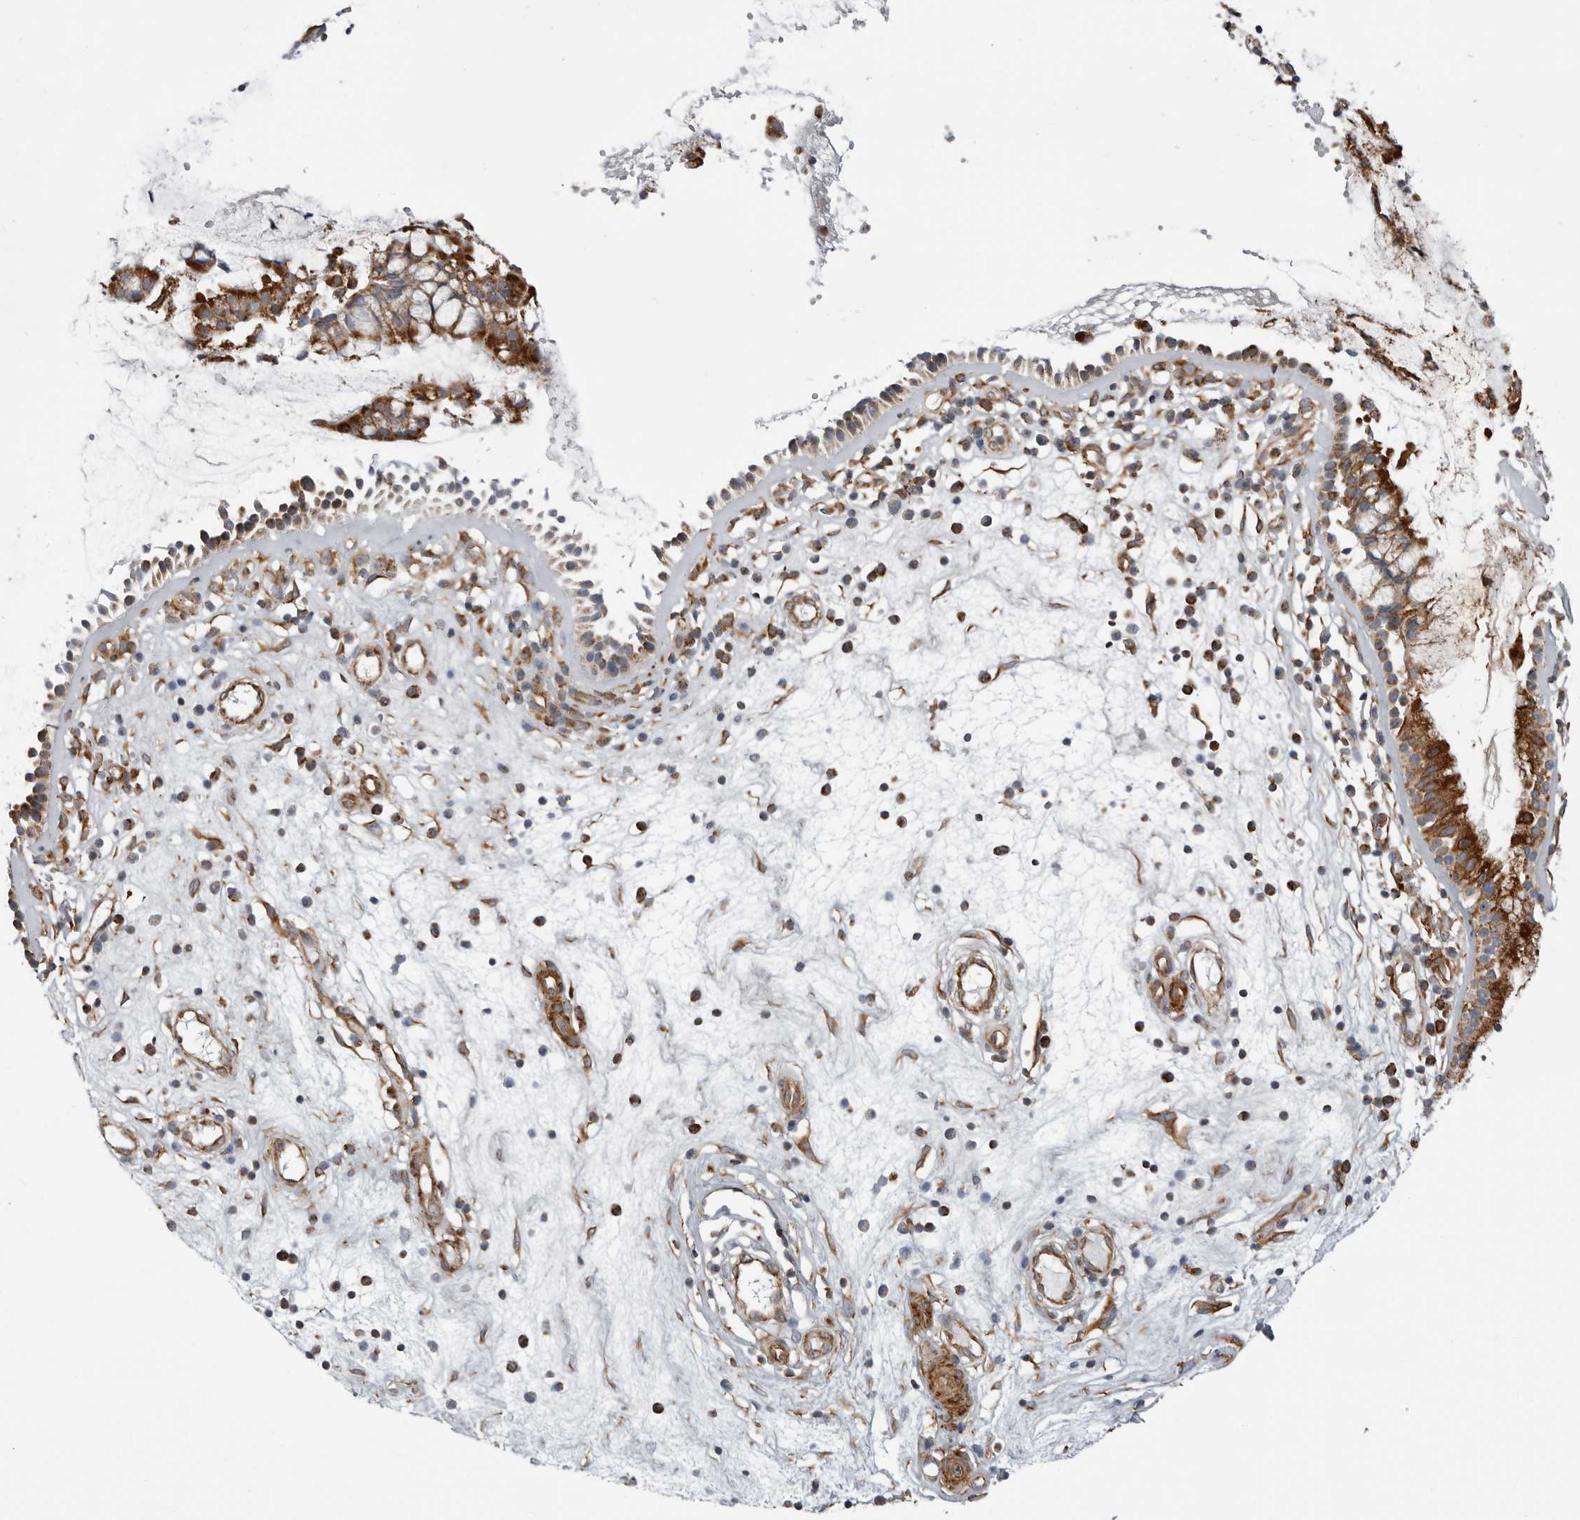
{"staining": {"intensity": "strong", "quantity": ">75%", "location": "cytoplasmic/membranous"}, "tissue": "nasopharynx", "cell_type": "Respiratory epithelial cells", "image_type": "normal", "snomed": [{"axis": "morphology", "description": "Normal tissue, NOS"}, {"axis": "topography", "description": "Nasopharynx"}], "caption": "This histopathology image shows IHC staining of benign nasopharynx, with high strong cytoplasmic/membranous staining in approximately >75% of respiratory epithelial cells.", "gene": "FH", "patient": {"sex": "female", "age": 39}}